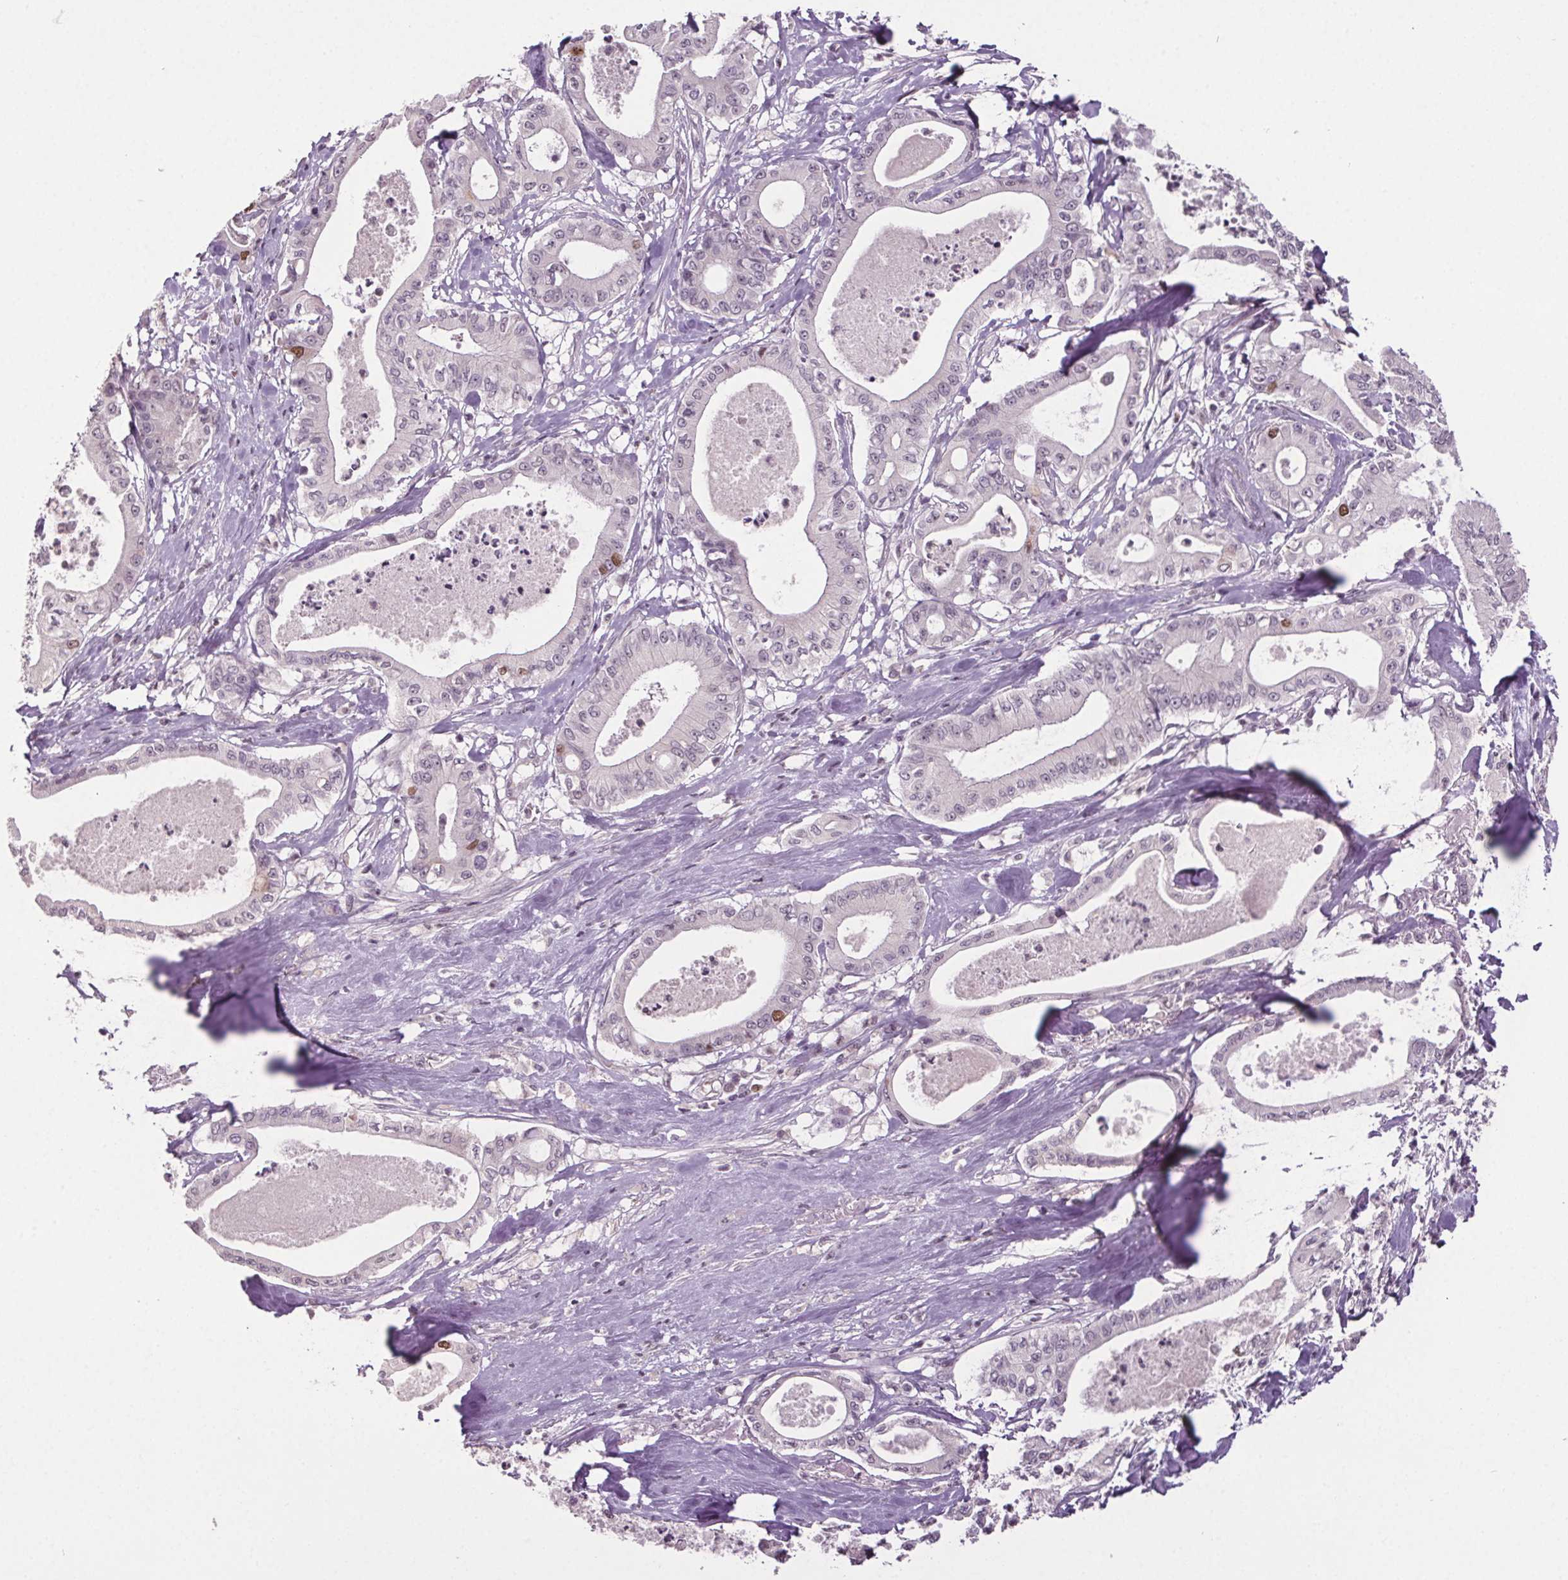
{"staining": {"intensity": "moderate", "quantity": "<25%", "location": "nuclear"}, "tissue": "pancreatic cancer", "cell_type": "Tumor cells", "image_type": "cancer", "snomed": [{"axis": "morphology", "description": "Adenocarcinoma, NOS"}, {"axis": "topography", "description": "Pancreas"}], "caption": "Immunohistochemical staining of human pancreatic cancer (adenocarcinoma) demonstrates low levels of moderate nuclear staining in approximately <25% of tumor cells. The protein of interest is stained brown, and the nuclei are stained in blue (DAB IHC with brightfield microscopy, high magnification).", "gene": "CENPF", "patient": {"sex": "male", "age": 71}}